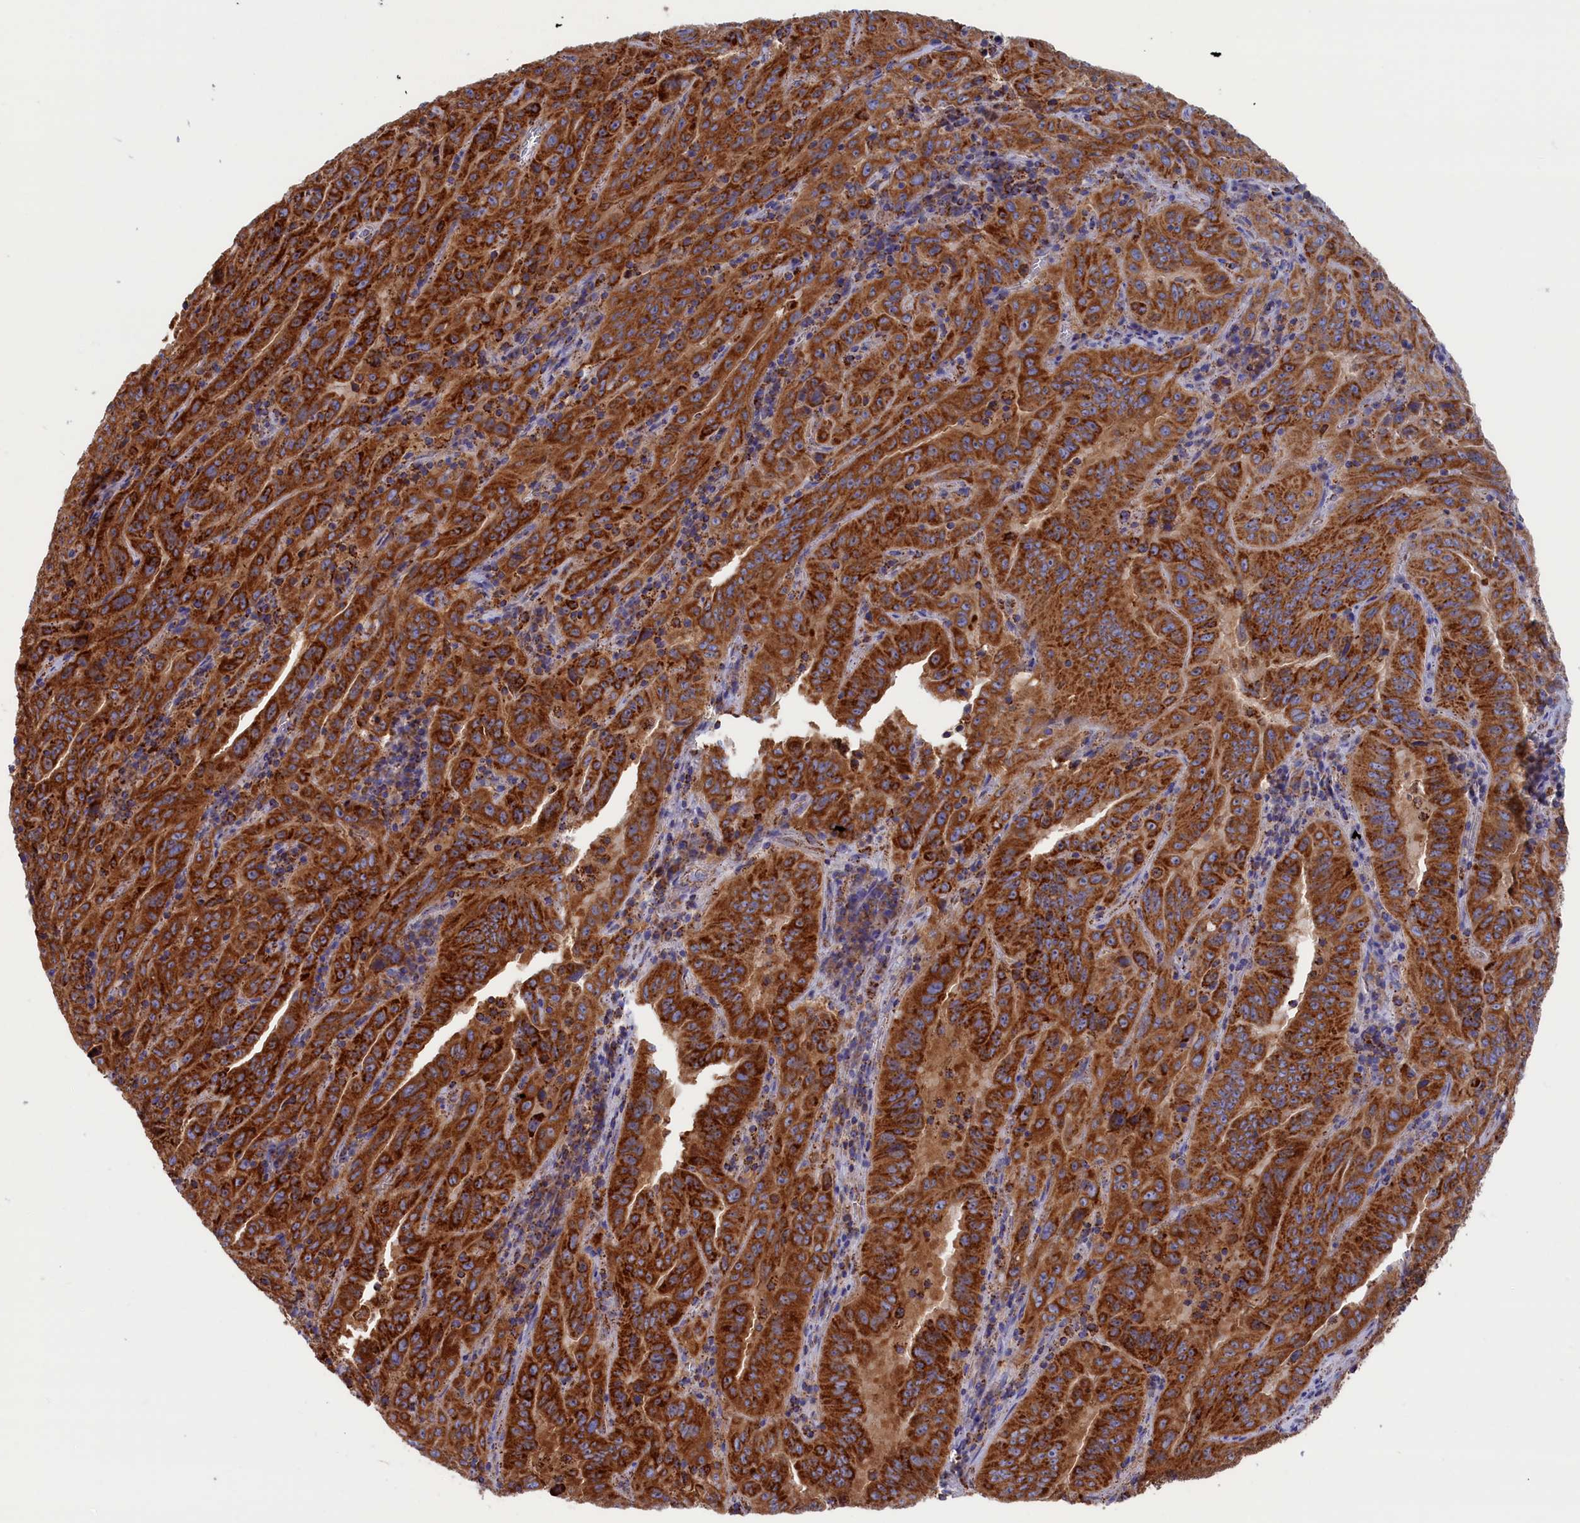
{"staining": {"intensity": "strong", "quantity": ">75%", "location": "cytoplasmic/membranous"}, "tissue": "pancreatic cancer", "cell_type": "Tumor cells", "image_type": "cancer", "snomed": [{"axis": "morphology", "description": "Adenocarcinoma, NOS"}, {"axis": "topography", "description": "Pancreas"}], "caption": "DAB (3,3'-diaminobenzidine) immunohistochemical staining of human adenocarcinoma (pancreatic) exhibits strong cytoplasmic/membranous protein expression in about >75% of tumor cells.", "gene": "WDR83", "patient": {"sex": "male", "age": 63}}